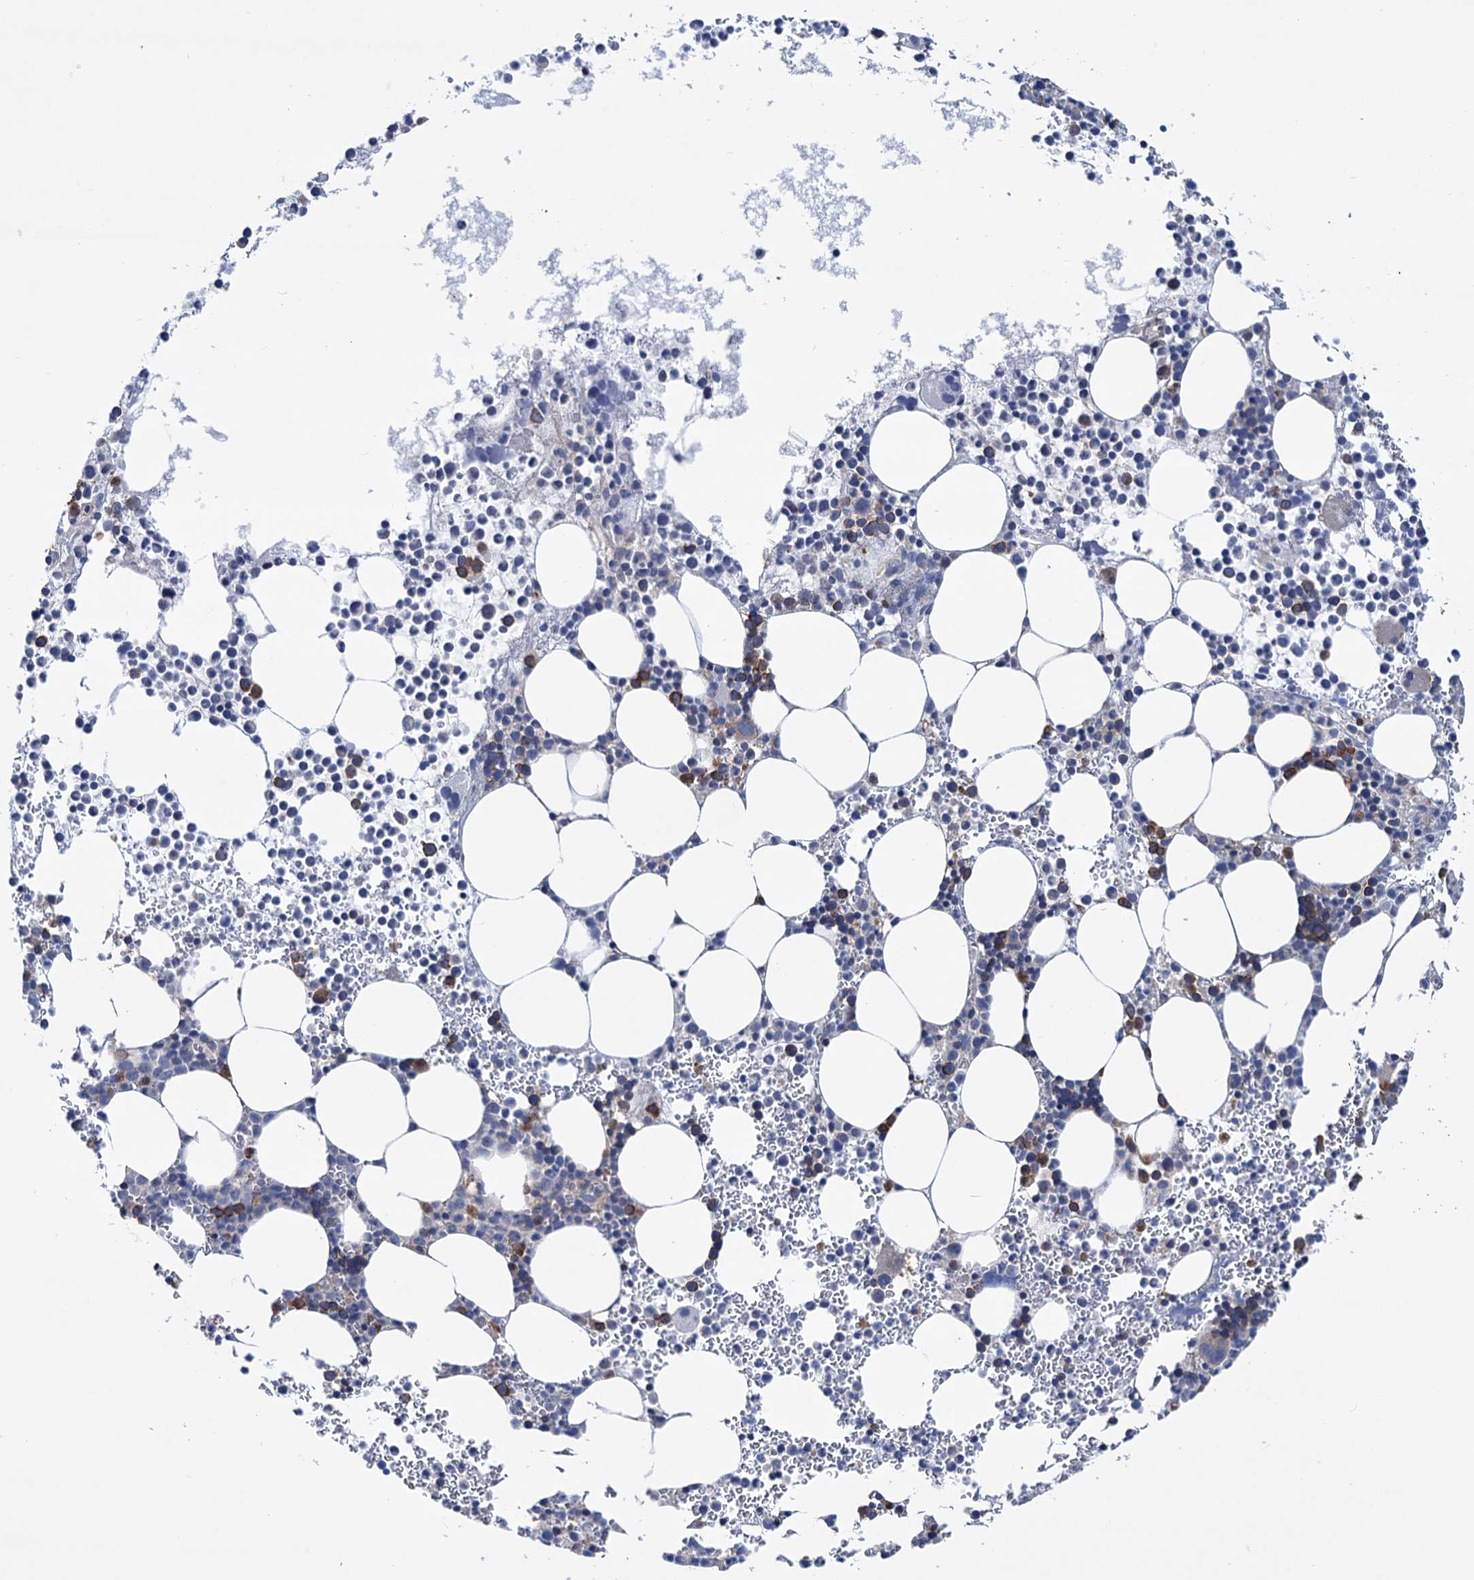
{"staining": {"intensity": "strong", "quantity": "<25%", "location": "cytoplasmic/membranous"}, "tissue": "bone marrow", "cell_type": "Hematopoietic cells", "image_type": "normal", "snomed": [{"axis": "morphology", "description": "Normal tissue, NOS"}, {"axis": "topography", "description": "Bone marrow"}], "caption": "Bone marrow stained for a protein (brown) exhibits strong cytoplasmic/membranous positive positivity in about <25% of hematopoietic cells.", "gene": "ZNRD2", "patient": {"sex": "female", "age": 78}}